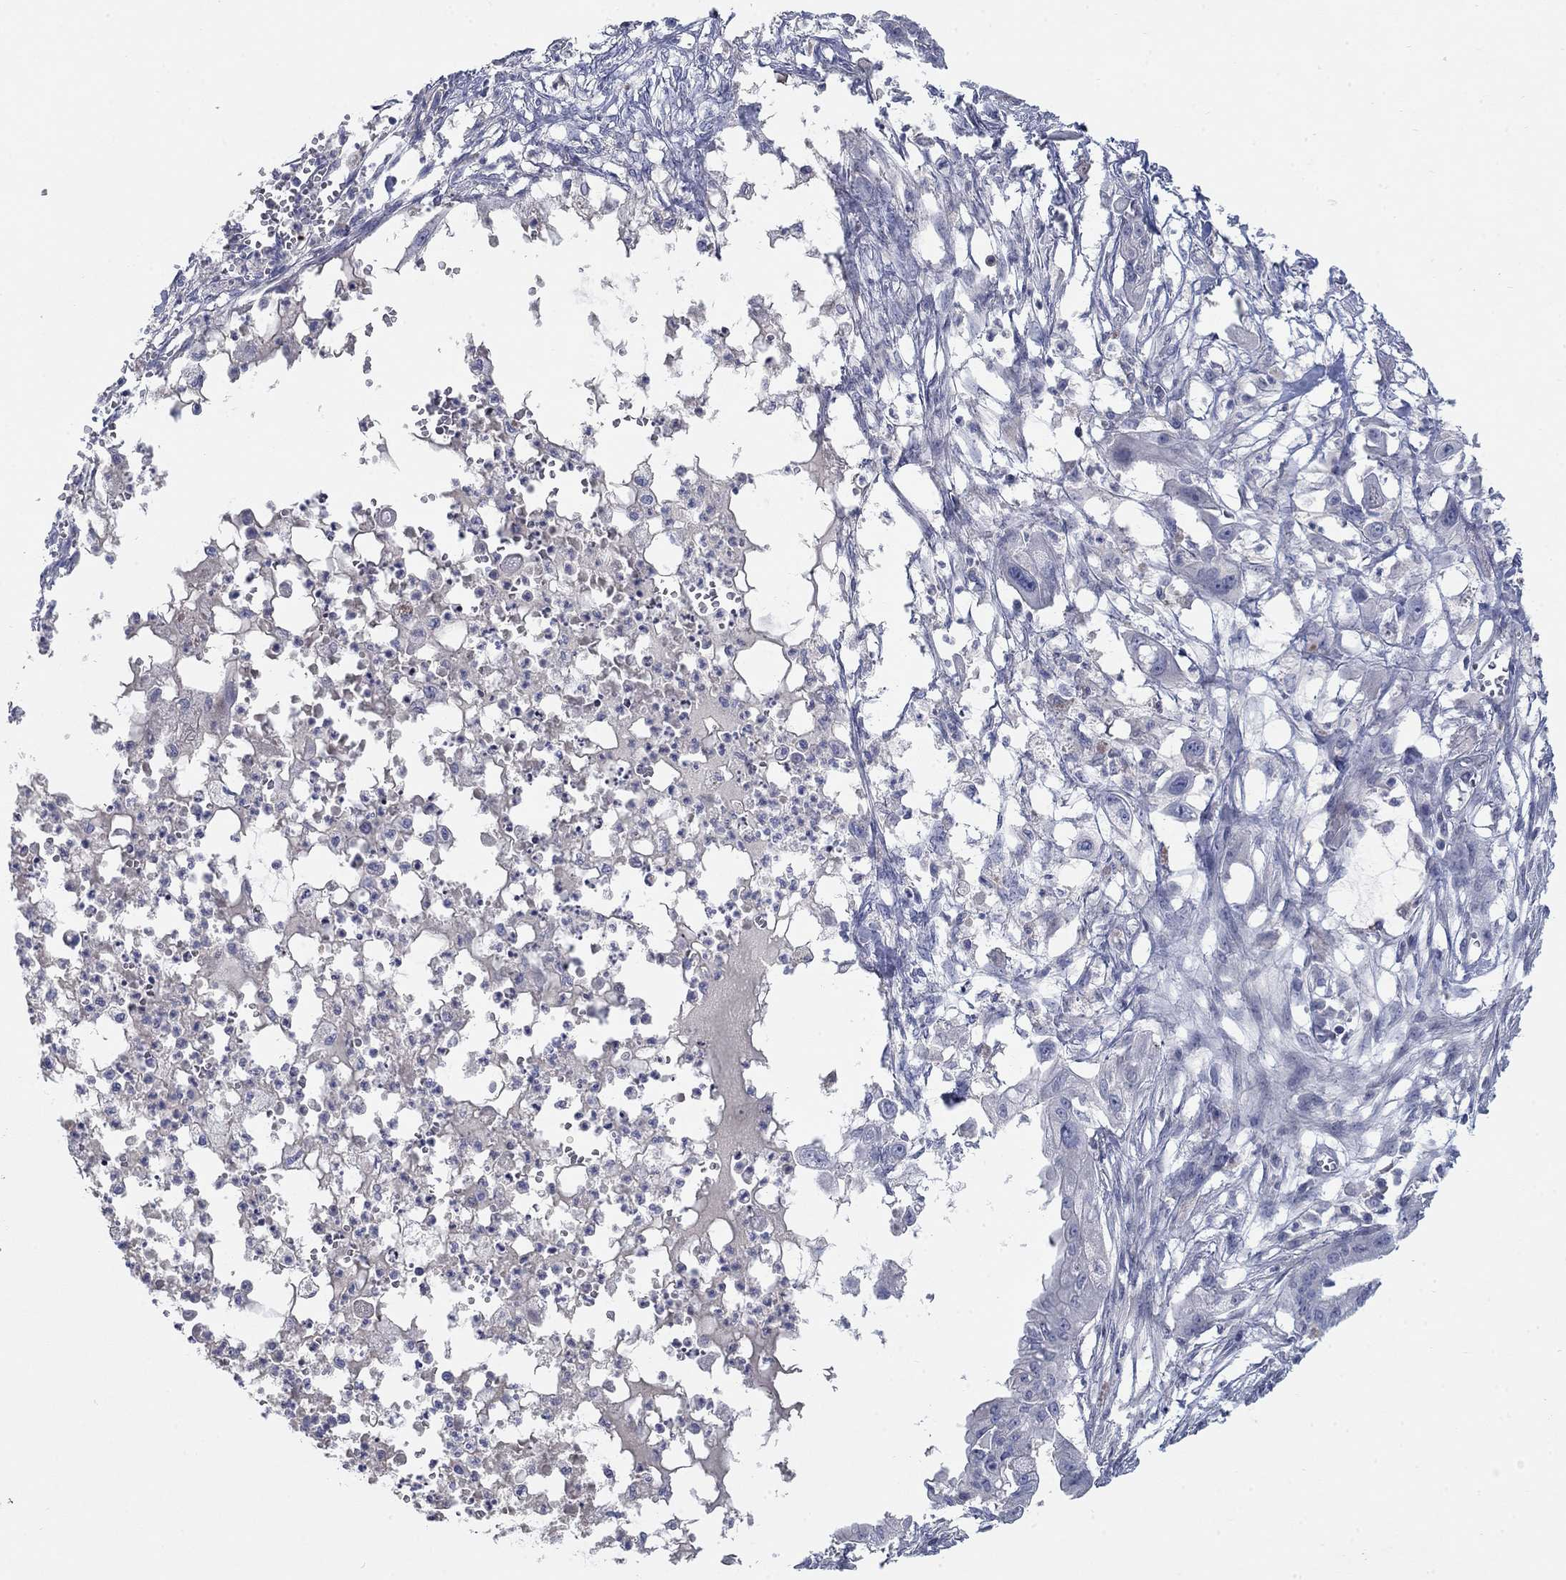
{"staining": {"intensity": "negative", "quantity": "none", "location": "none"}, "tissue": "pancreatic cancer", "cell_type": "Tumor cells", "image_type": "cancer", "snomed": [{"axis": "morphology", "description": "Normal tissue, NOS"}, {"axis": "morphology", "description": "Adenocarcinoma, NOS"}, {"axis": "topography", "description": "Pancreas"}], "caption": "DAB (3,3'-diaminobenzidine) immunohistochemical staining of pancreatic cancer (adenocarcinoma) displays no significant staining in tumor cells.", "gene": "TMEM249", "patient": {"sex": "female", "age": 58}}